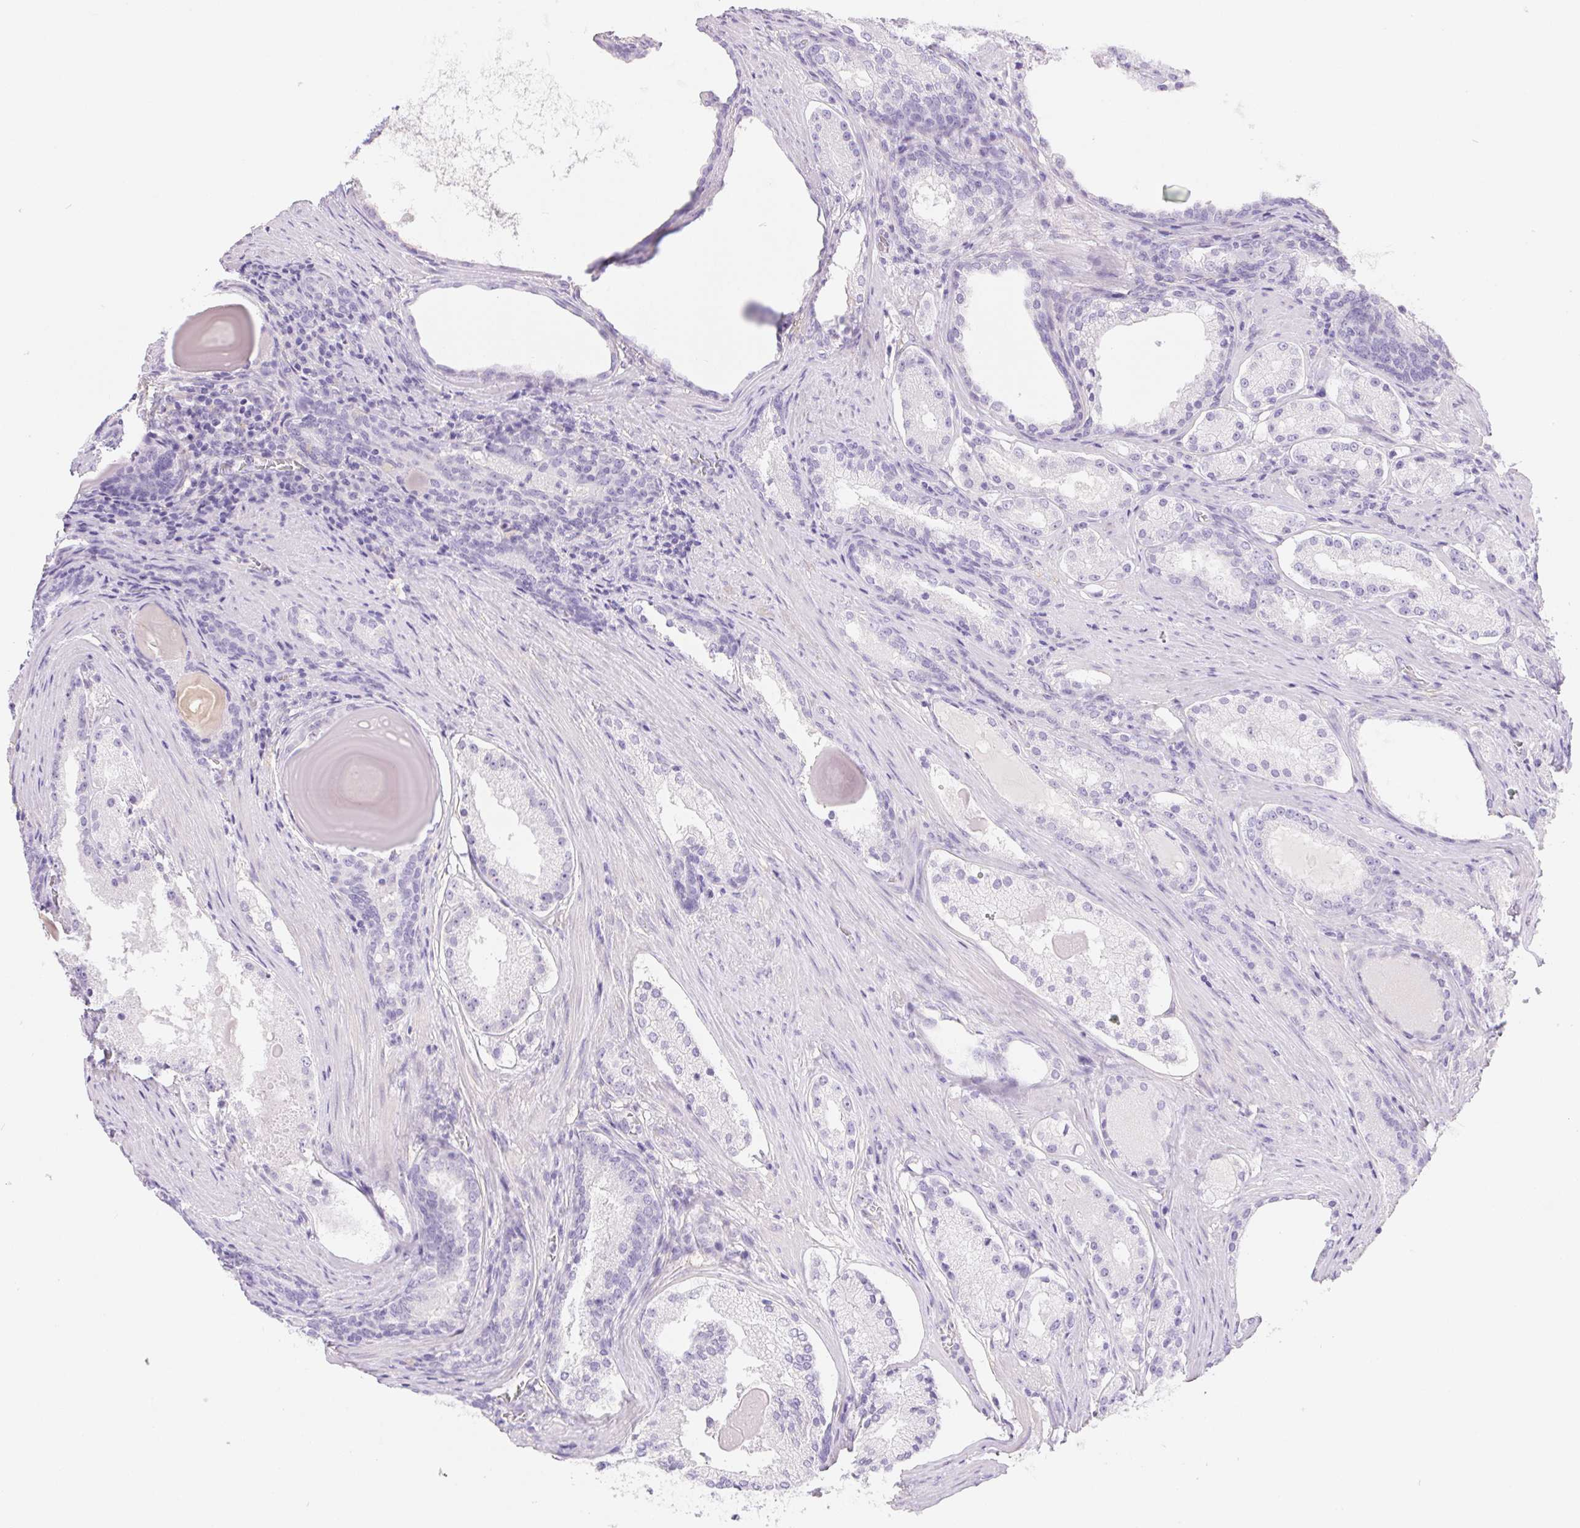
{"staining": {"intensity": "negative", "quantity": "none", "location": "none"}, "tissue": "prostate cancer", "cell_type": "Tumor cells", "image_type": "cancer", "snomed": [{"axis": "morphology", "description": "Adenocarcinoma, Low grade"}, {"axis": "topography", "description": "Prostate"}], "caption": "Prostate adenocarcinoma (low-grade) was stained to show a protein in brown. There is no significant positivity in tumor cells.", "gene": "PNLIP", "patient": {"sex": "male", "age": 57}}